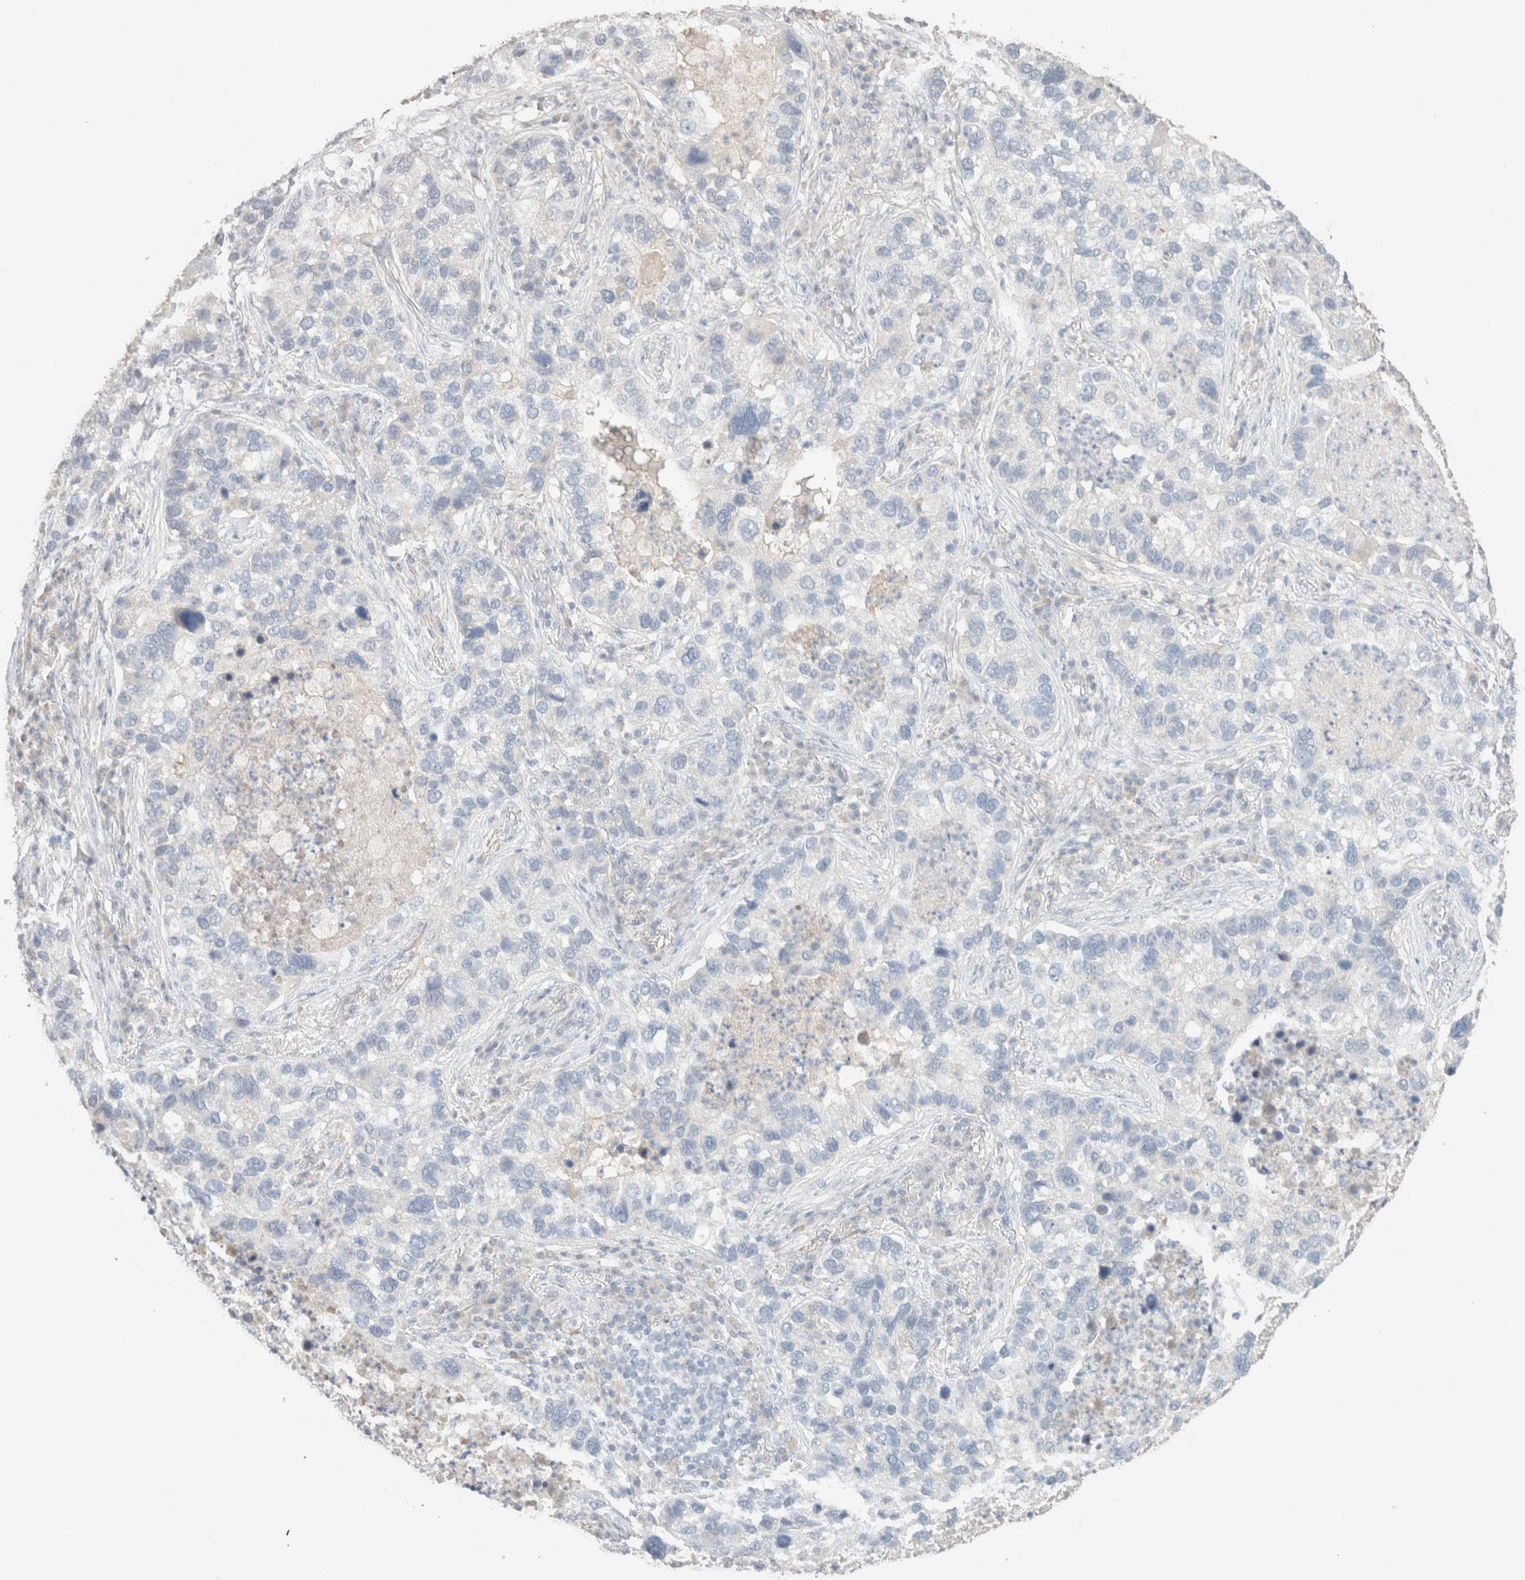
{"staining": {"intensity": "negative", "quantity": "none", "location": "none"}, "tissue": "lung cancer", "cell_type": "Tumor cells", "image_type": "cancer", "snomed": [{"axis": "morphology", "description": "Normal tissue, NOS"}, {"axis": "morphology", "description": "Adenocarcinoma, NOS"}, {"axis": "topography", "description": "Bronchus"}, {"axis": "topography", "description": "Lung"}], "caption": "The photomicrograph shows no significant expression in tumor cells of lung adenocarcinoma.", "gene": "CPA1", "patient": {"sex": "male", "age": 54}}